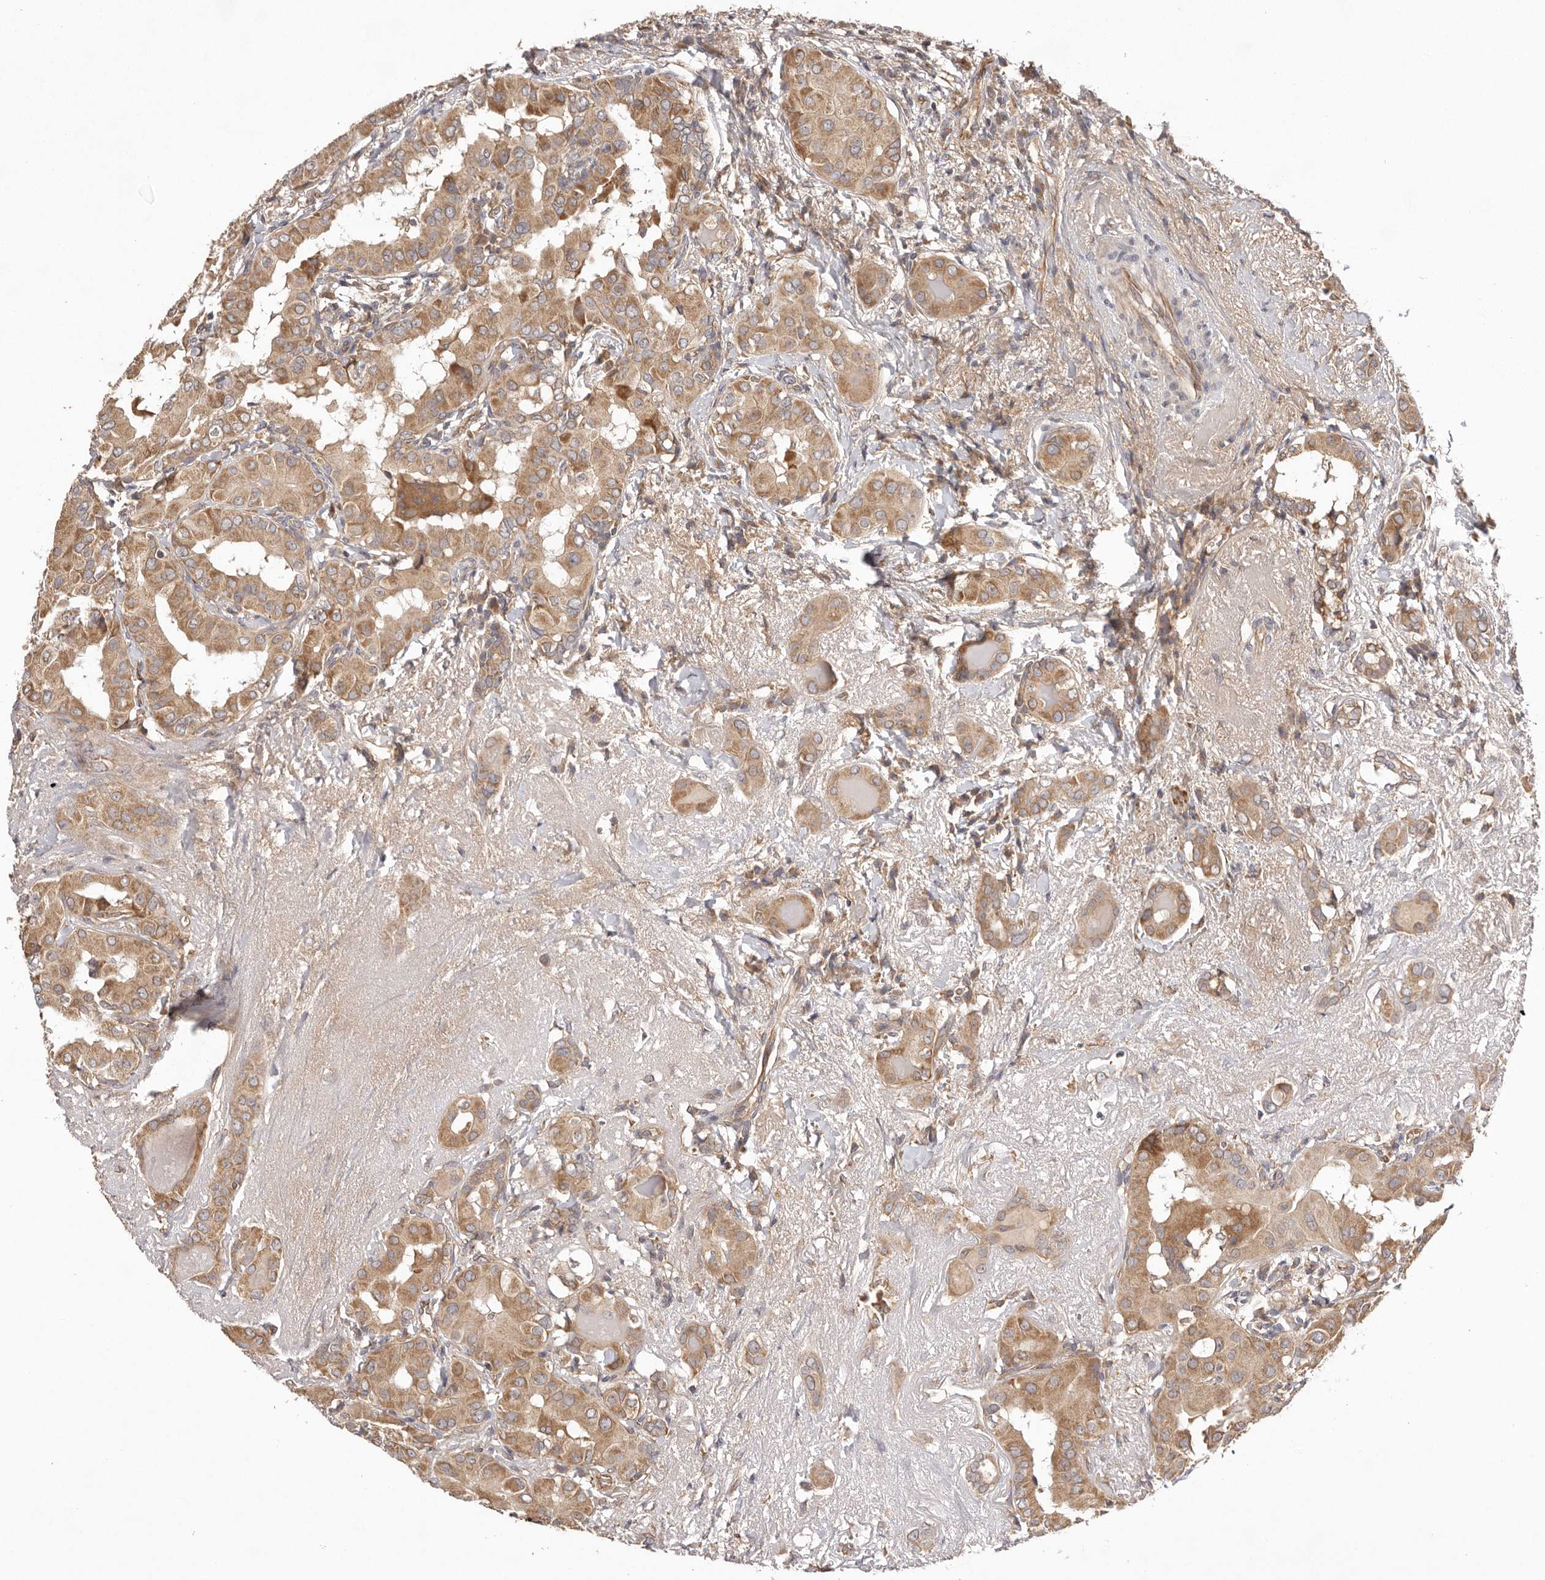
{"staining": {"intensity": "moderate", "quantity": ">75%", "location": "cytoplasmic/membranous"}, "tissue": "thyroid cancer", "cell_type": "Tumor cells", "image_type": "cancer", "snomed": [{"axis": "morphology", "description": "Papillary adenocarcinoma, NOS"}, {"axis": "topography", "description": "Thyroid gland"}], "caption": "Protein expression analysis of thyroid cancer displays moderate cytoplasmic/membranous staining in approximately >75% of tumor cells.", "gene": "UBR2", "patient": {"sex": "male", "age": 33}}